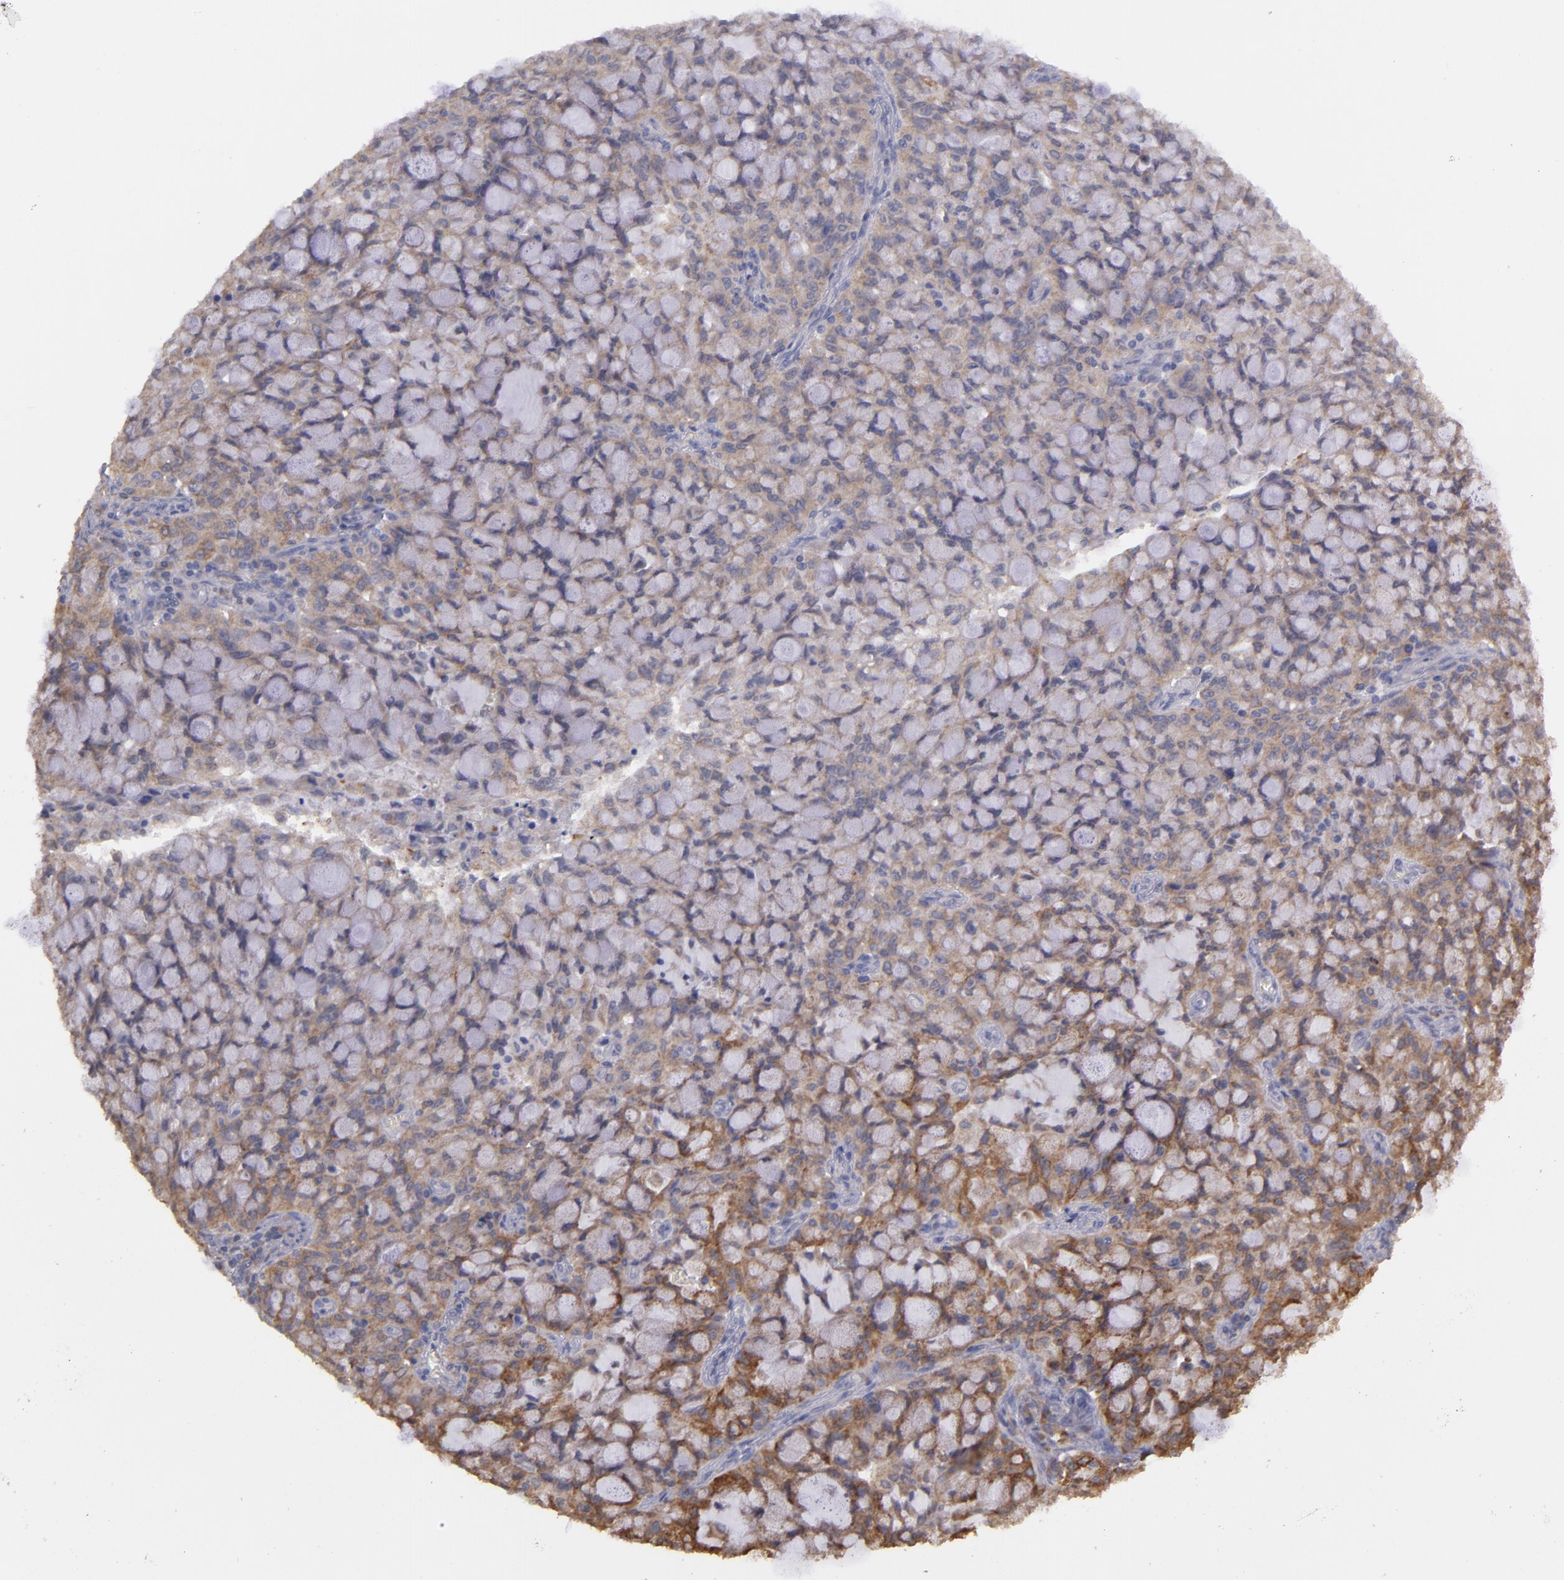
{"staining": {"intensity": "moderate", "quantity": ">75%", "location": "cytoplasmic/membranous"}, "tissue": "lung cancer", "cell_type": "Tumor cells", "image_type": "cancer", "snomed": [{"axis": "morphology", "description": "Adenocarcinoma, NOS"}, {"axis": "topography", "description": "Lung"}], "caption": "Lung cancer (adenocarcinoma) was stained to show a protein in brown. There is medium levels of moderate cytoplasmic/membranous staining in about >75% of tumor cells.", "gene": "MTHFD1", "patient": {"sex": "female", "age": 44}}